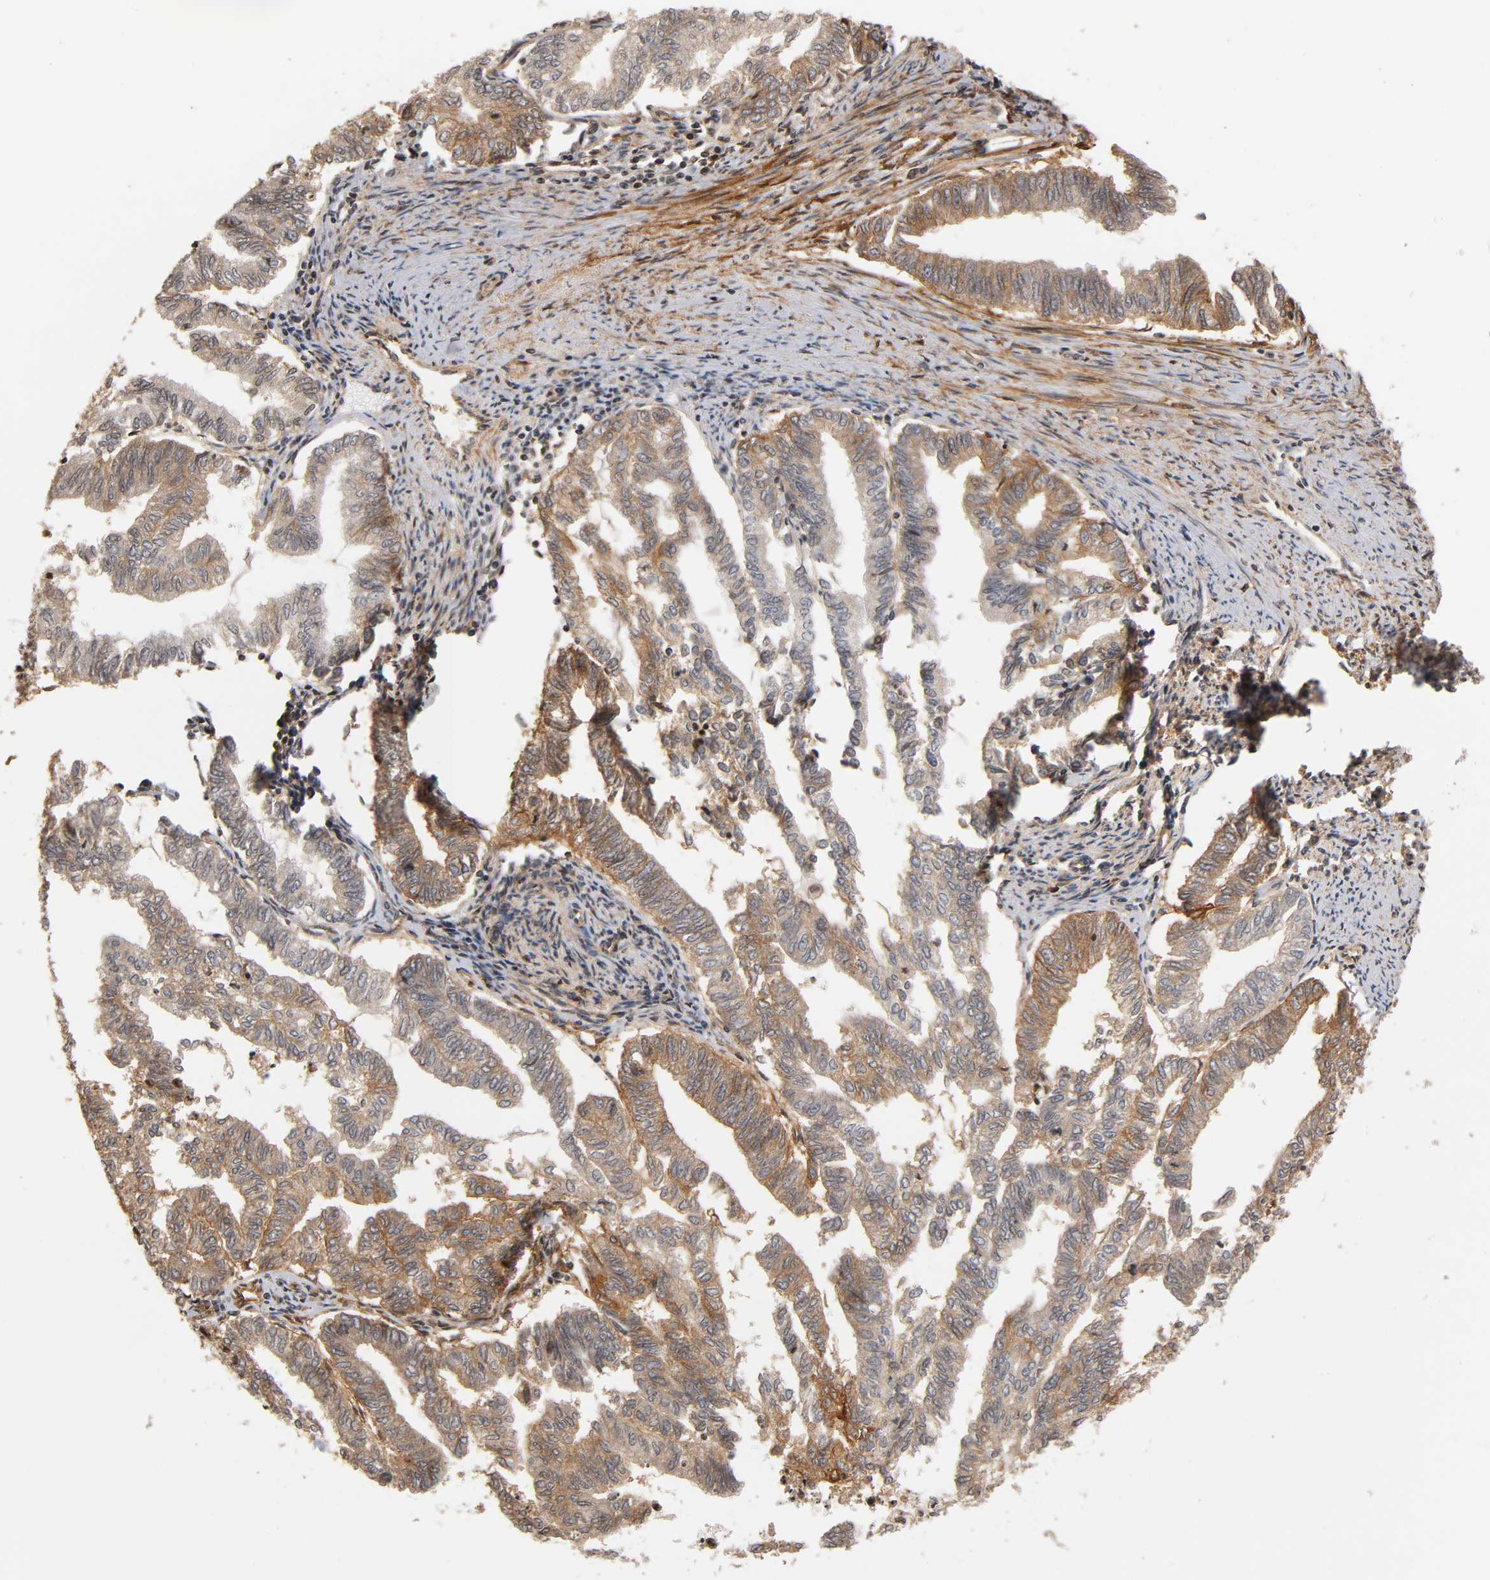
{"staining": {"intensity": "weak", "quantity": ">75%", "location": "cytoplasmic/membranous"}, "tissue": "endometrial cancer", "cell_type": "Tumor cells", "image_type": "cancer", "snomed": [{"axis": "morphology", "description": "Adenocarcinoma, NOS"}, {"axis": "topography", "description": "Endometrium"}], "caption": "A photomicrograph of human adenocarcinoma (endometrial) stained for a protein exhibits weak cytoplasmic/membranous brown staining in tumor cells. The staining was performed using DAB (3,3'-diaminobenzidine), with brown indicating positive protein expression. Nuclei are stained blue with hematoxylin.", "gene": "ITGAV", "patient": {"sex": "female", "age": 79}}